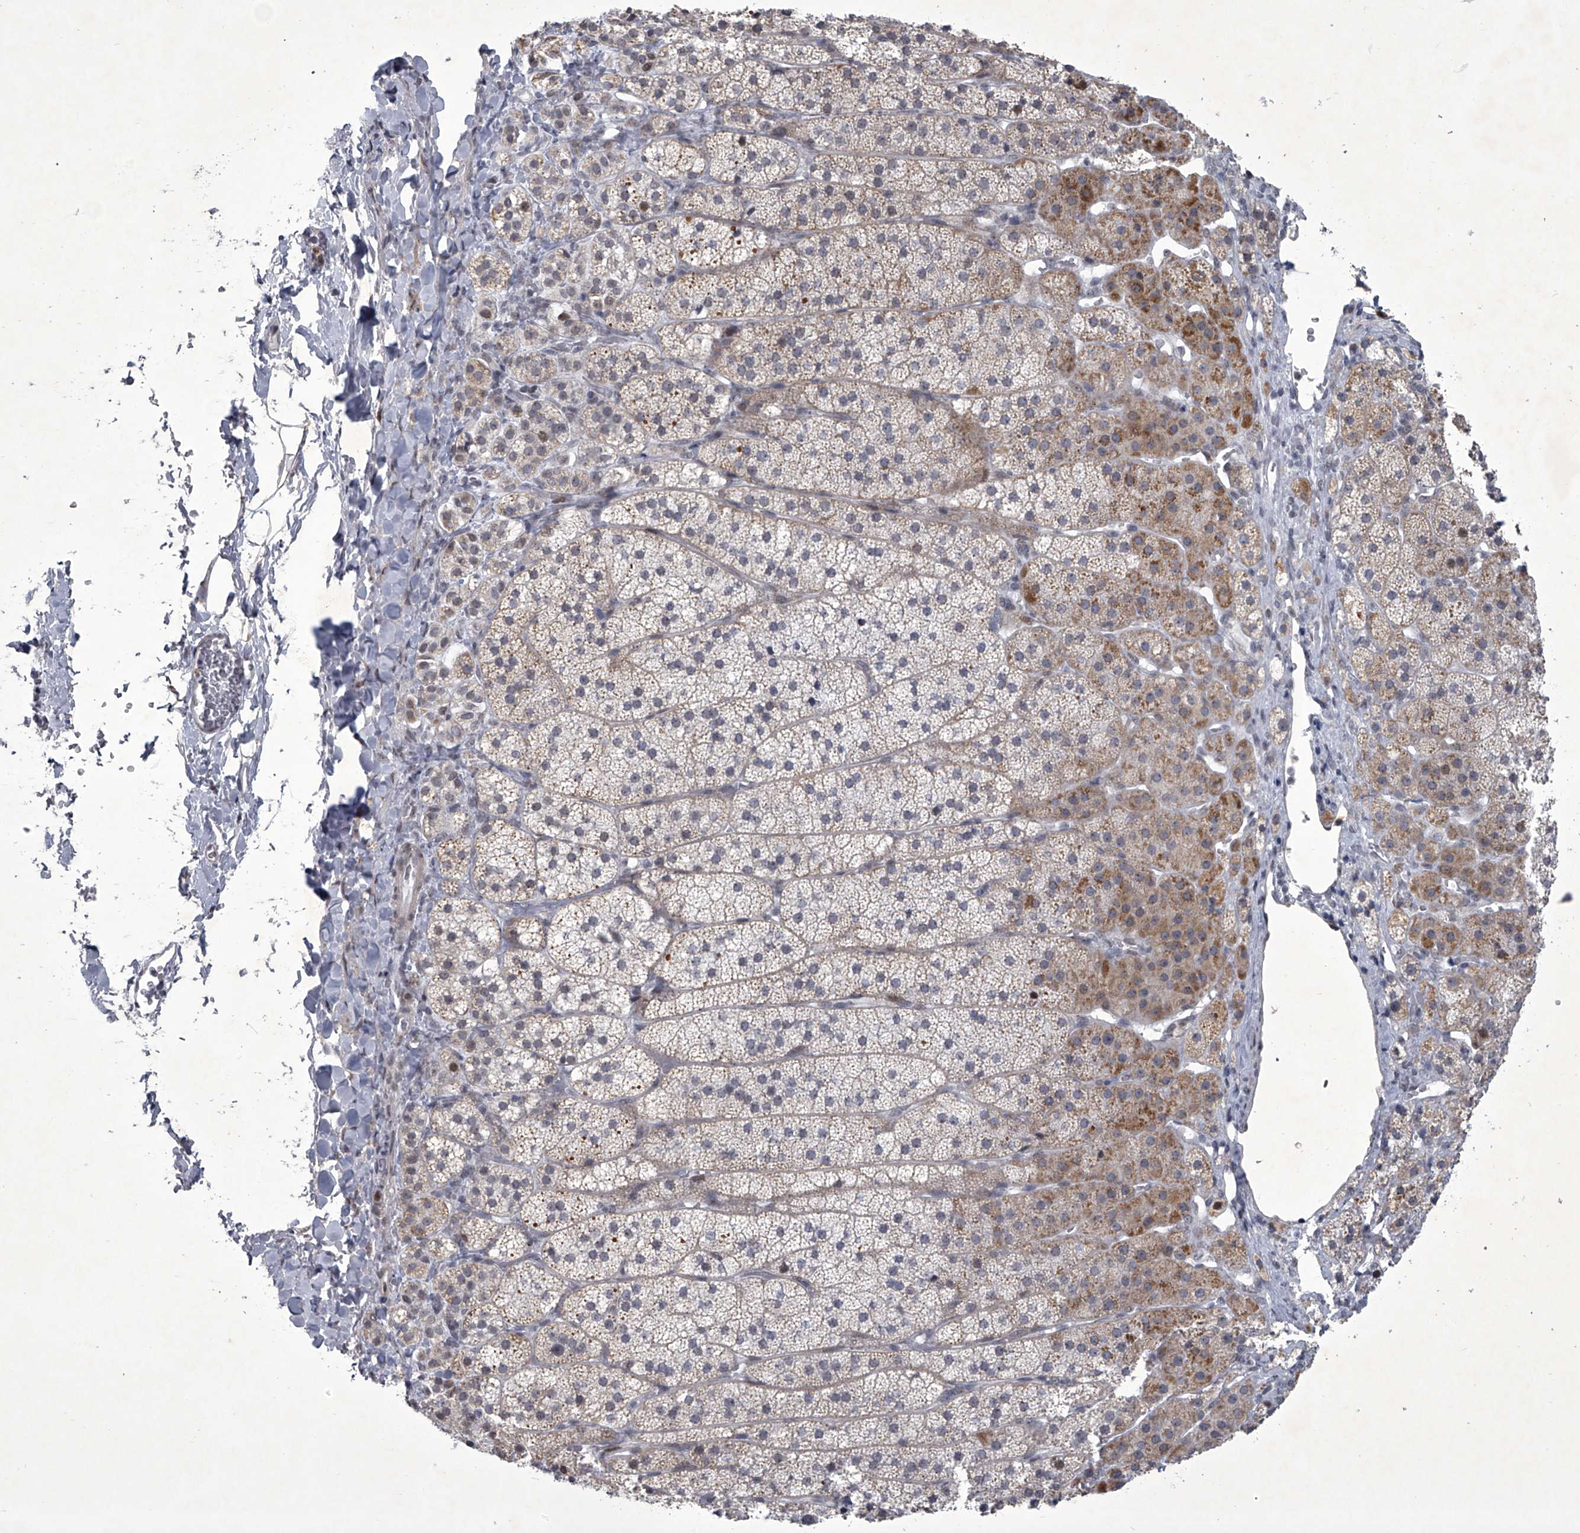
{"staining": {"intensity": "moderate", "quantity": "25%-75%", "location": "cytoplasmic/membranous,nuclear"}, "tissue": "adrenal gland", "cell_type": "Glandular cells", "image_type": "normal", "snomed": [{"axis": "morphology", "description": "Normal tissue, NOS"}, {"axis": "topography", "description": "Adrenal gland"}], "caption": "Immunohistochemistry photomicrograph of unremarkable adrenal gland: human adrenal gland stained using immunohistochemistry (IHC) demonstrates medium levels of moderate protein expression localized specifically in the cytoplasmic/membranous,nuclear of glandular cells, appearing as a cytoplasmic/membranous,nuclear brown color.", "gene": "MLLT1", "patient": {"sex": "female", "age": 44}}